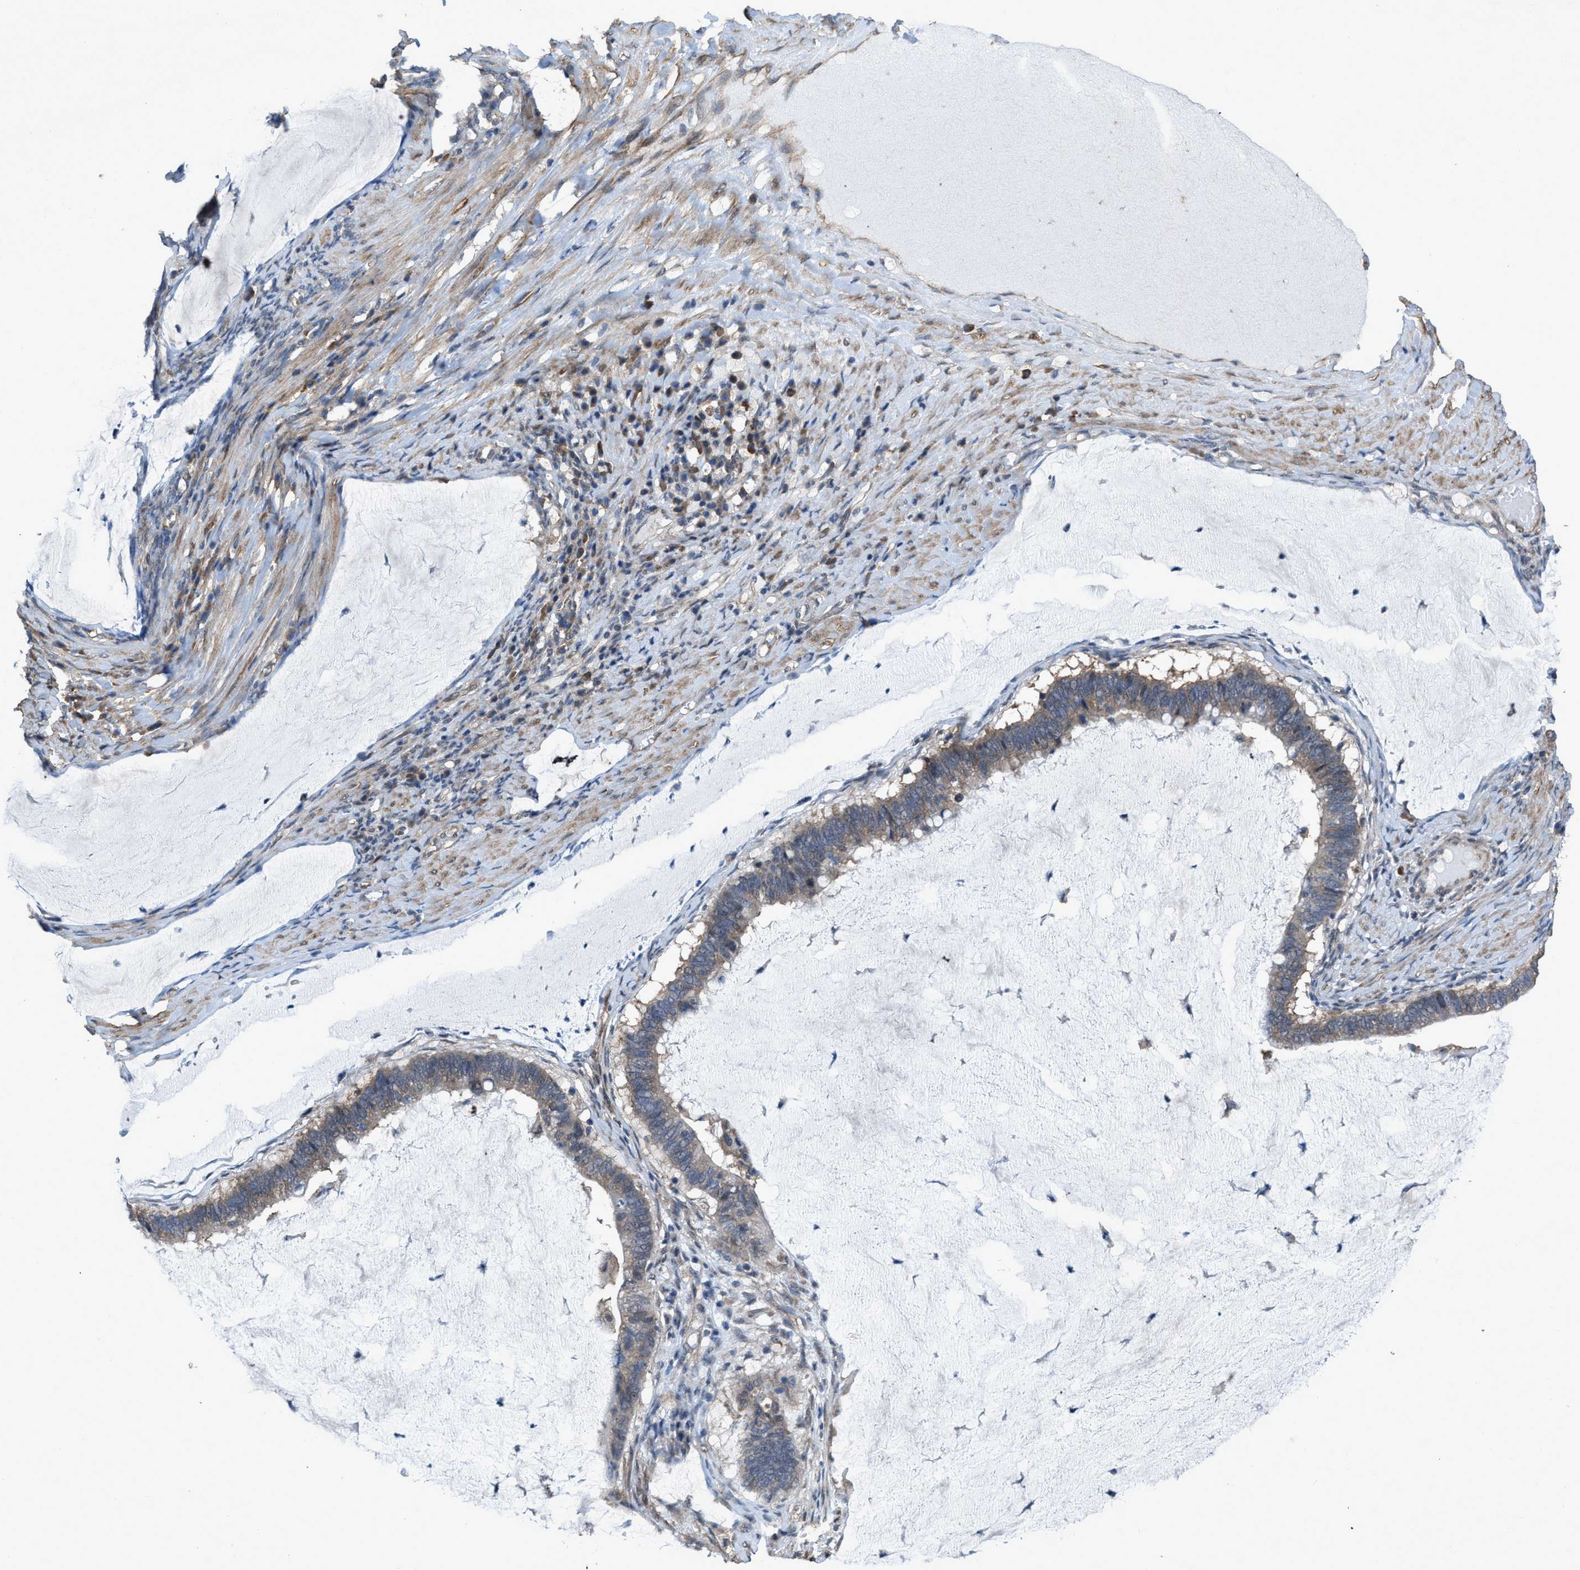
{"staining": {"intensity": "moderate", "quantity": "25%-75%", "location": "cytoplasmic/membranous"}, "tissue": "ovarian cancer", "cell_type": "Tumor cells", "image_type": "cancer", "snomed": [{"axis": "morphology", "description": "Cystadenocarcinoma, mucinous, NOS"}, {"axis": "topography", "description": "Ovary"}], "caption": "Immunohistochemistry (IHC) (DAB (3,3'-diaminobenzidine)) staining of ovarian cancer displays moderate cytoplasmic/membranous protein positivity in about 25%-75% of tumor cells.", "gene": "ARL6", "patient": {"sex": "female", "age": 61}}